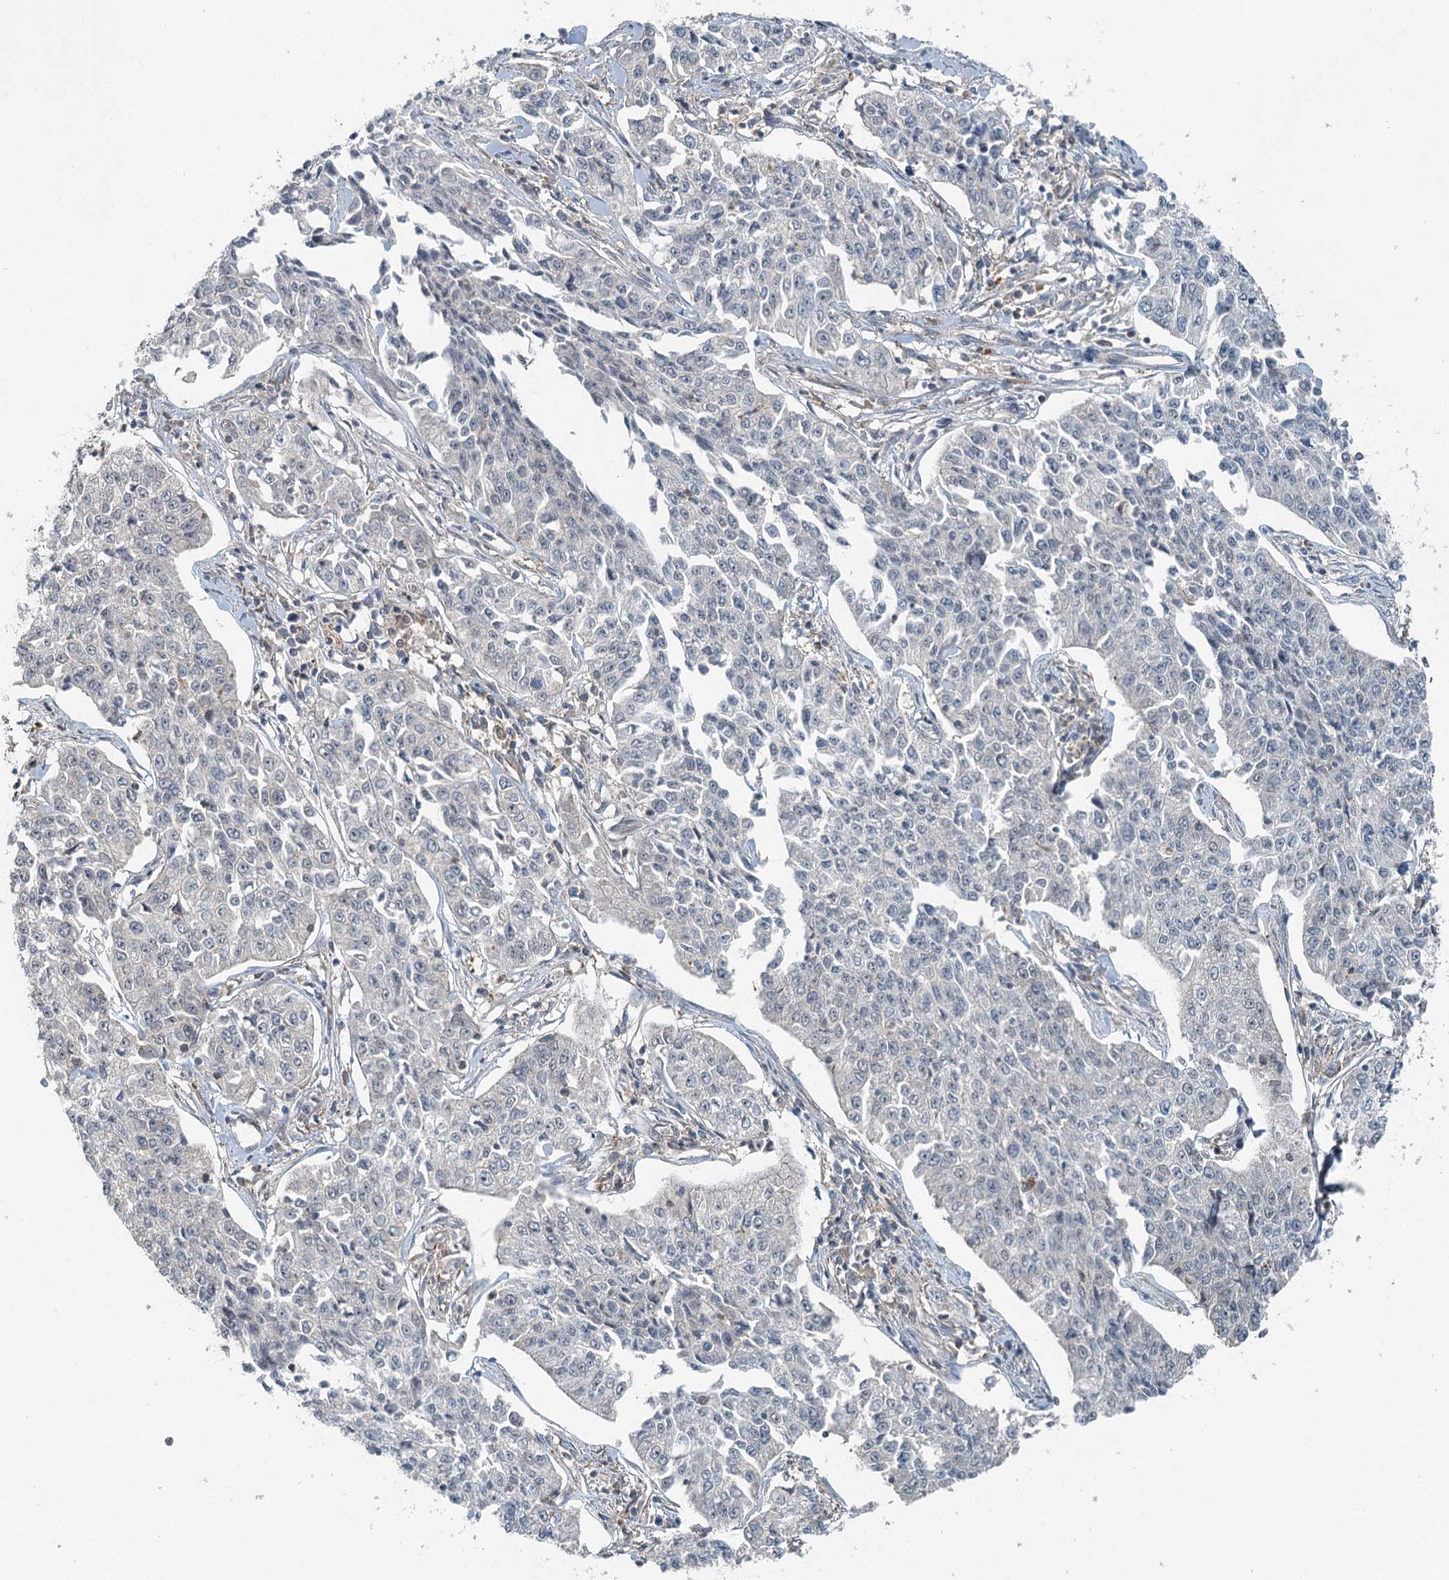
{"staining": {"intensity": "negative", "quantity": "none", "location": "none"}, "tissue": "cervical cancer", "cell_type": "Tumor cells", "image_type": "cancer", "snomed": [{"axis": "morphology", "description": "Squamous cell carcinoma, NOS"}, {"axis": "topography", "description": "Cervix"}], "caption": "Immunohistochemical staining of cervical cancer reveals no significant positivity in tumor cells.", "gene": "SKIC3", "patient": {"sex": "female", "age": 35}}